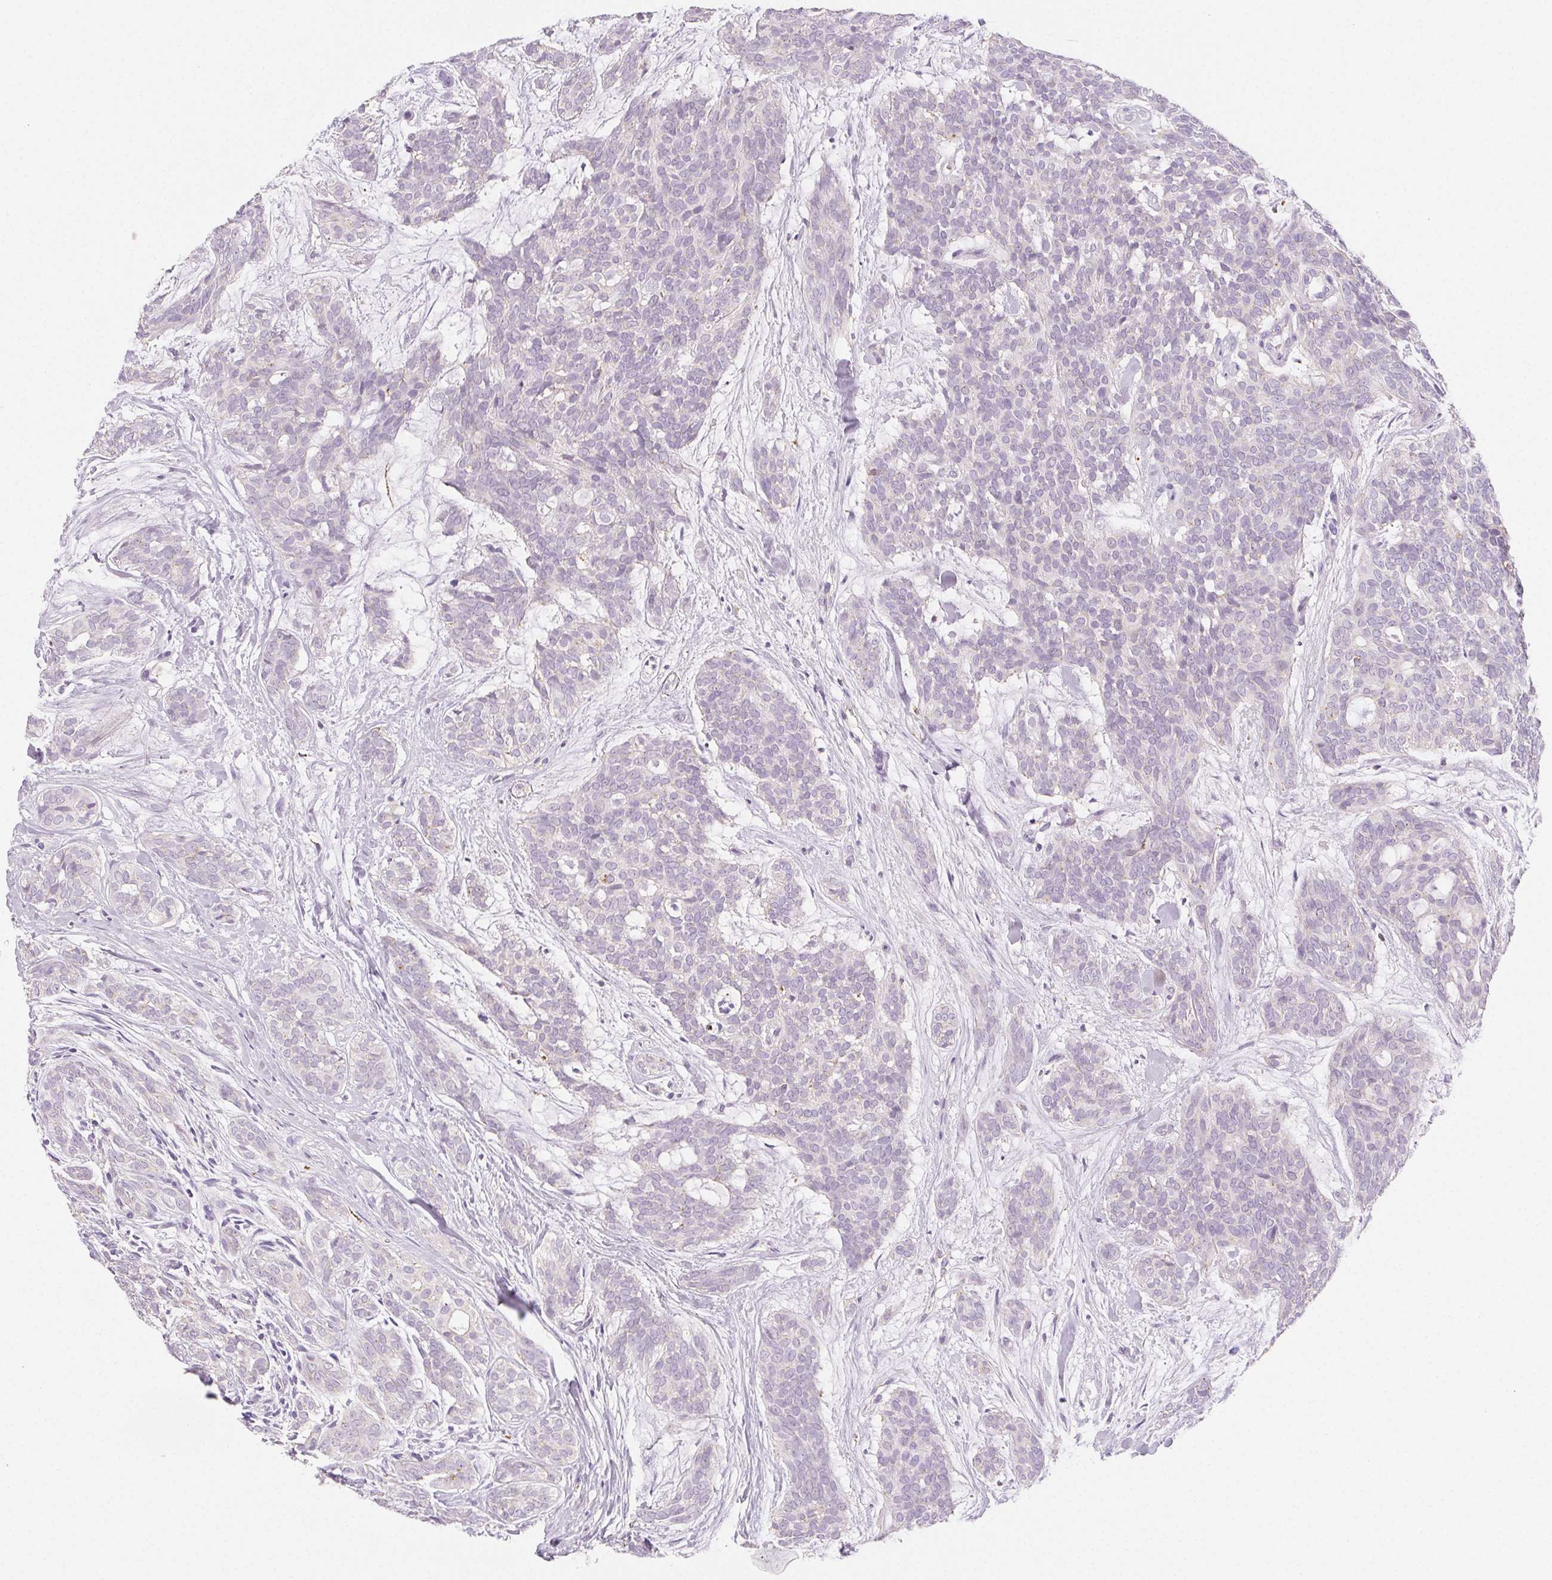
{"staining": {"intensity": "negative", "quantity": "none", "location": "none"}, "tissue": "head and neck cancer", "cell_type": "Tumor cells", "image_type": "cancer", "snomed": [{"axis": "morphology", "description": "Adenocarcinoma, NOS"}, {"axis": "topography", "description": "Head-Neck"}], "caption": "Protein analysis of adenocarcinoma (head and neck) reveals no significant staining in tumor cells.", "gene": "LIPA", "patient": {"sex": "male", "age": 66}}